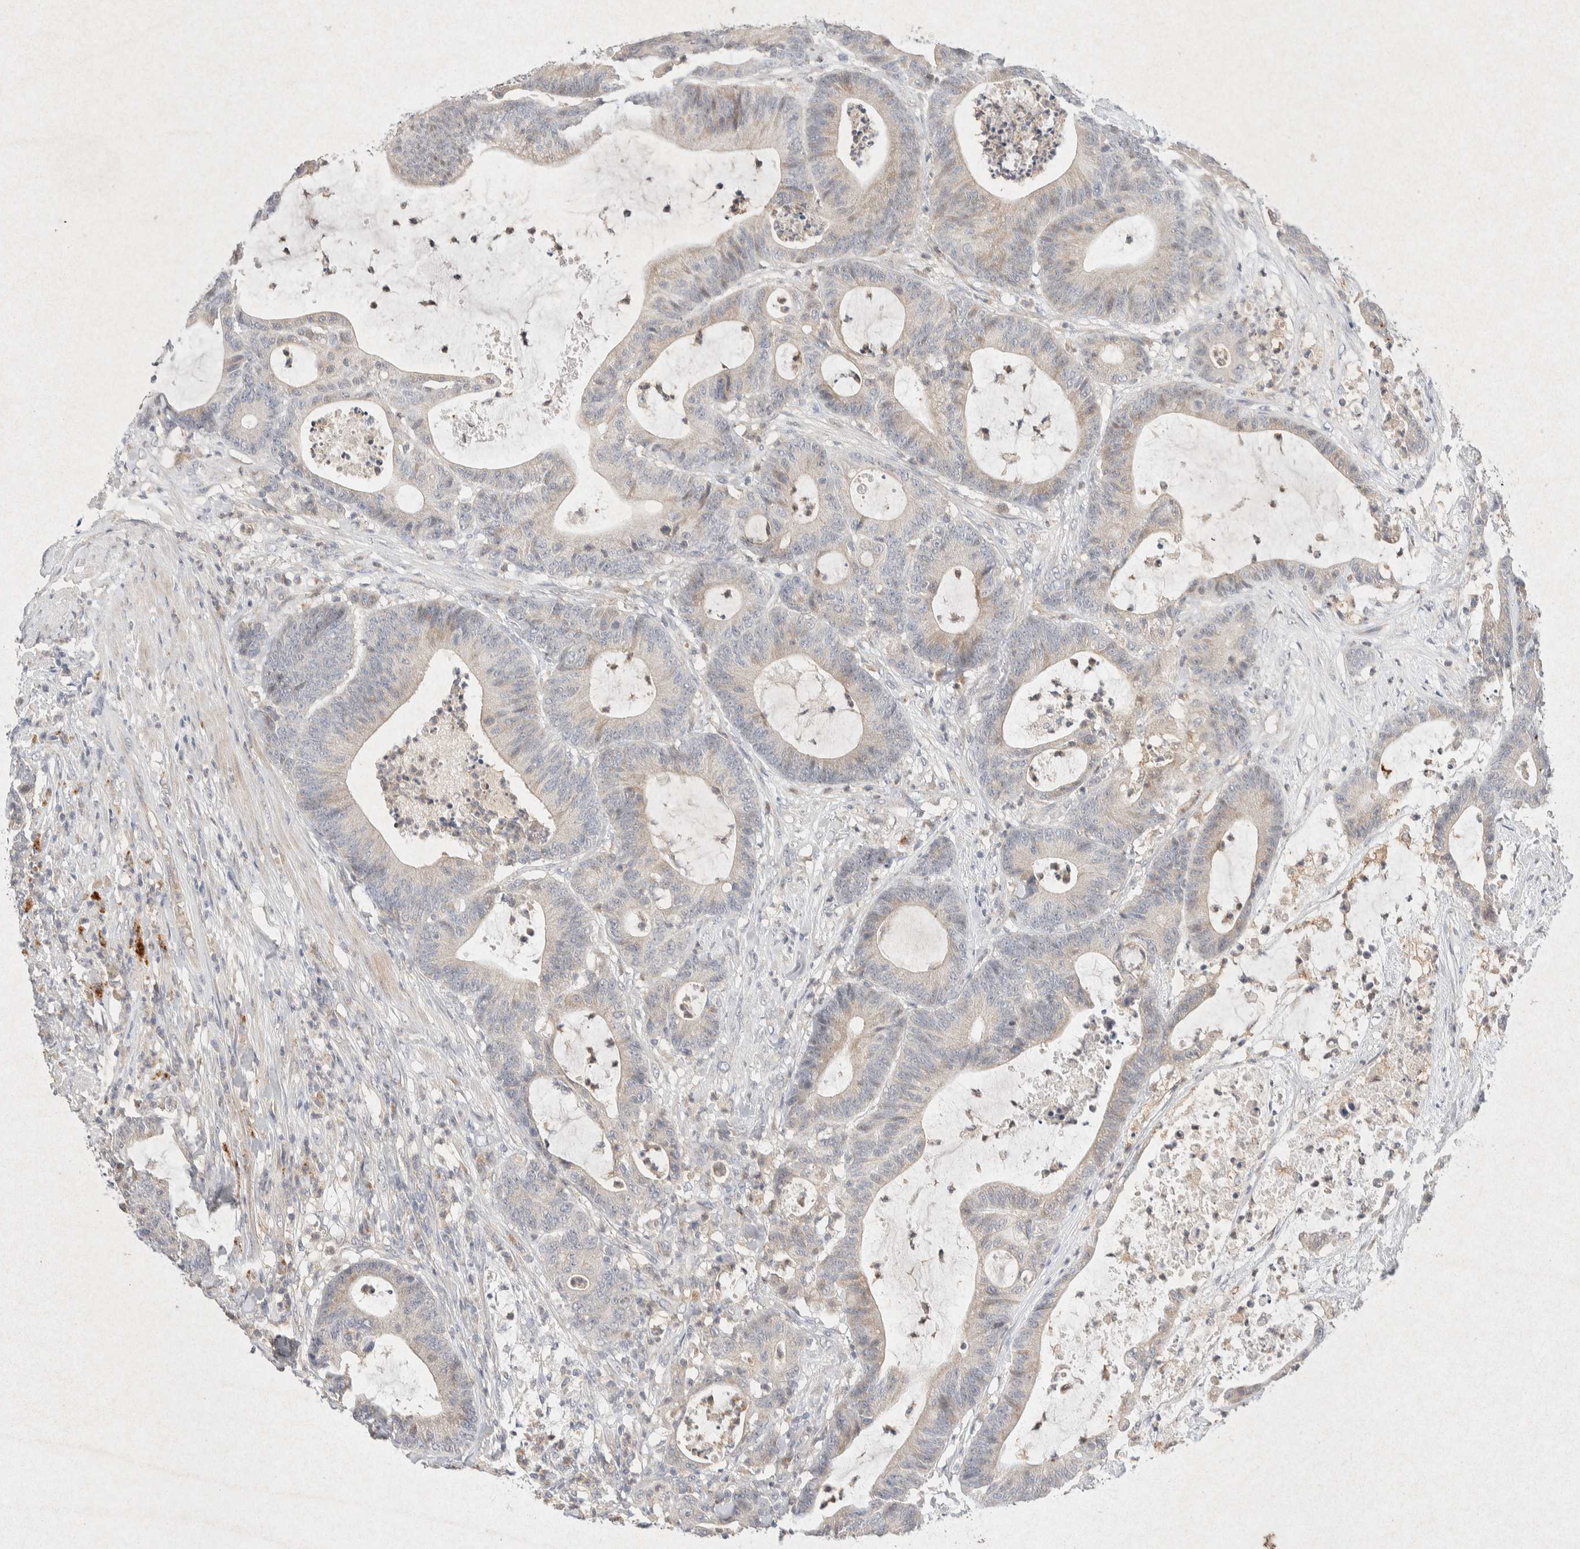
{"staining": {"intensity": "negative", "quantity": "none", "location": "none"}, "tissue": "colorectal cancer", "cell_type": "Tumor cells", "image_type": "cancer", "snomed": [{"axis": "morphology", "description": "Adenocarcinoma, NOS"}, {"axis": "topography", "description": "Colon"}], "caption": "Colorectal cancer (adenocarcinoma) was stained to show a protein in brown. There is no significant expression in tumor cells. Nuclei are stained in blue.", "gene": "GNAI1", "patient": {"sex": "female", "age": 84}}